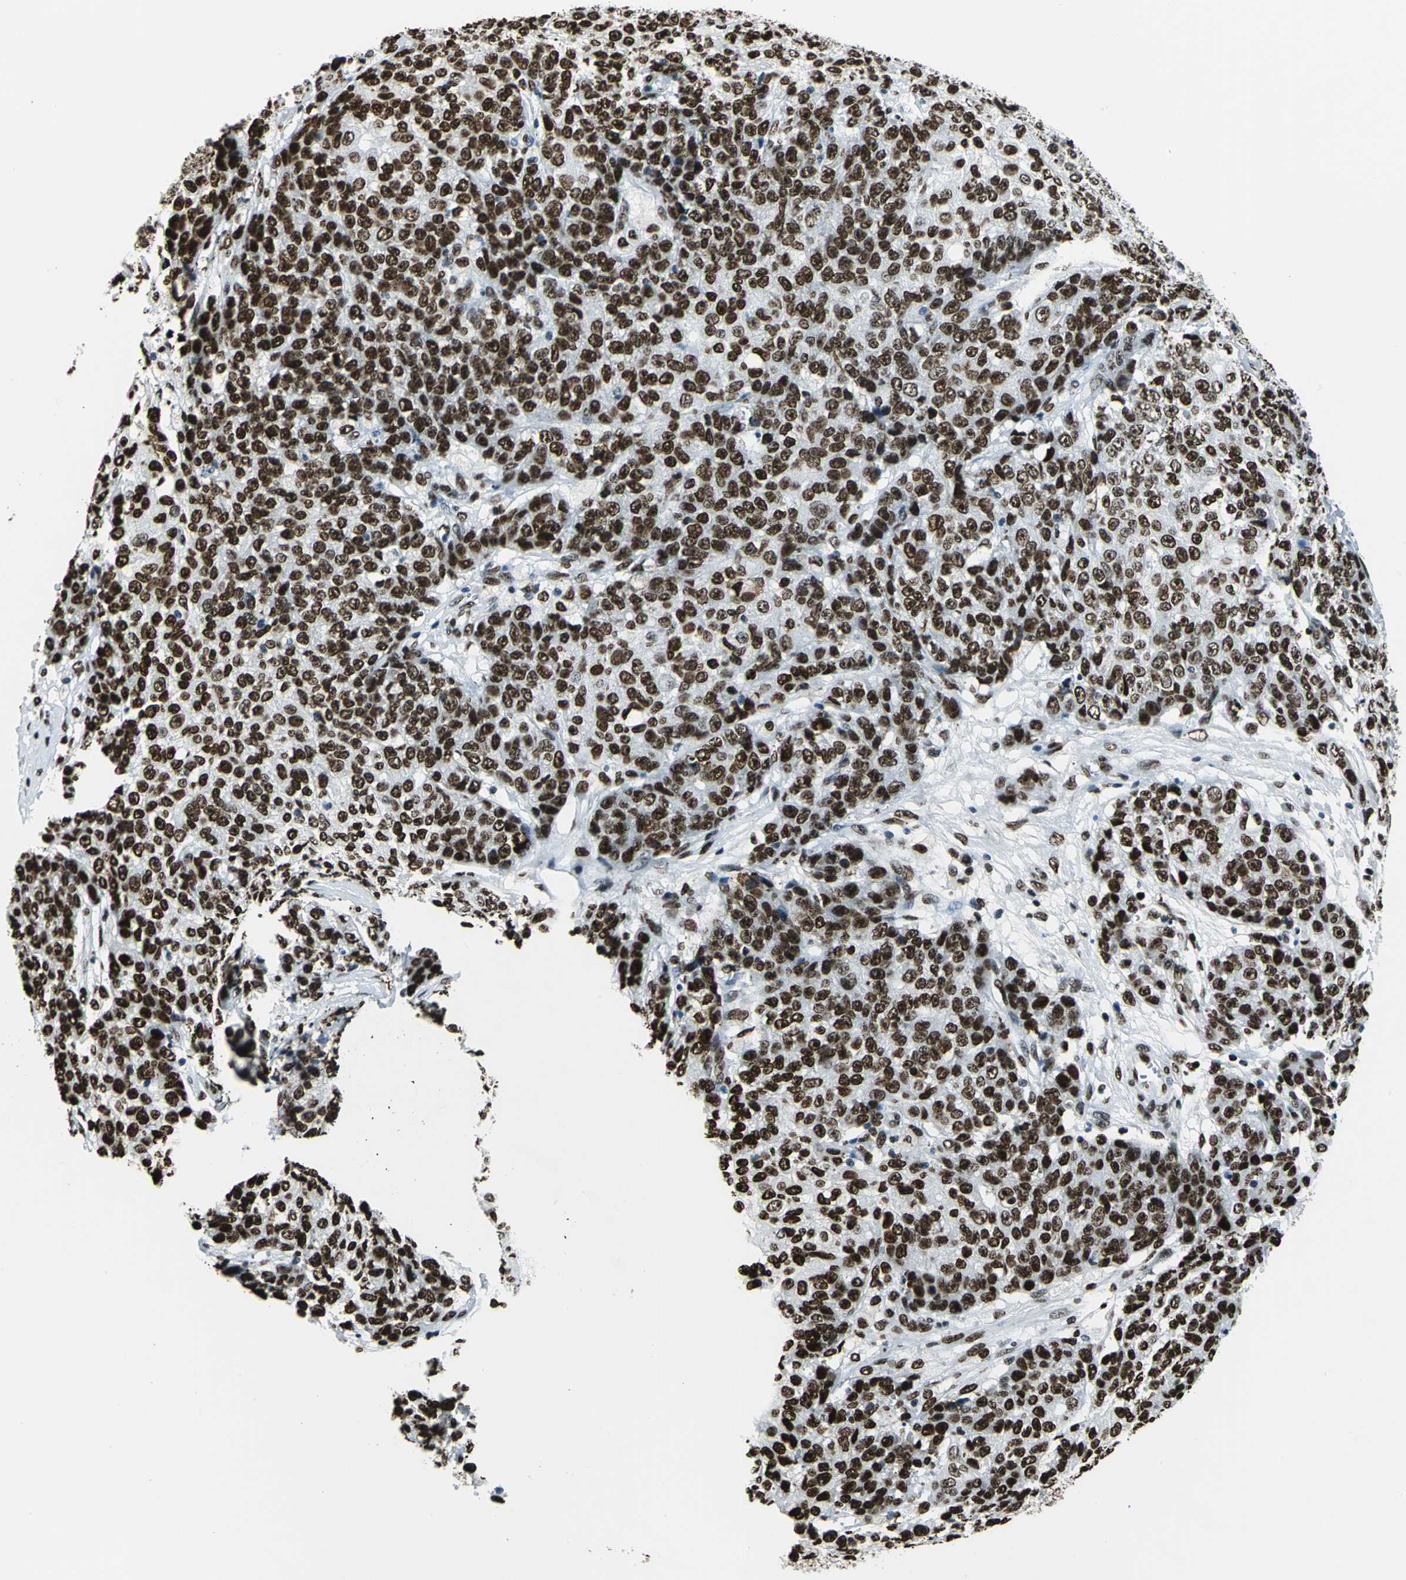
{"staining": {"intensity": "strong", "quantity": ">75%", "location": "nuclear"}, "tissue": "ovarian cancer", "cell_type": "Tumor cells", "image_type": "cancer", "snomed": [{"axis": "morphology", "description": "Carcinoma, endometroid"}, {"axis": "topography", "description": "Ovary"}], "caption": "Ovarian endometroid carcinoma stained with a brown dye displays strong nuclear positive positivity in about >75% of tumor cells.", "gene": "APEX1", "patient": {"sex": "female", "age": 42}}